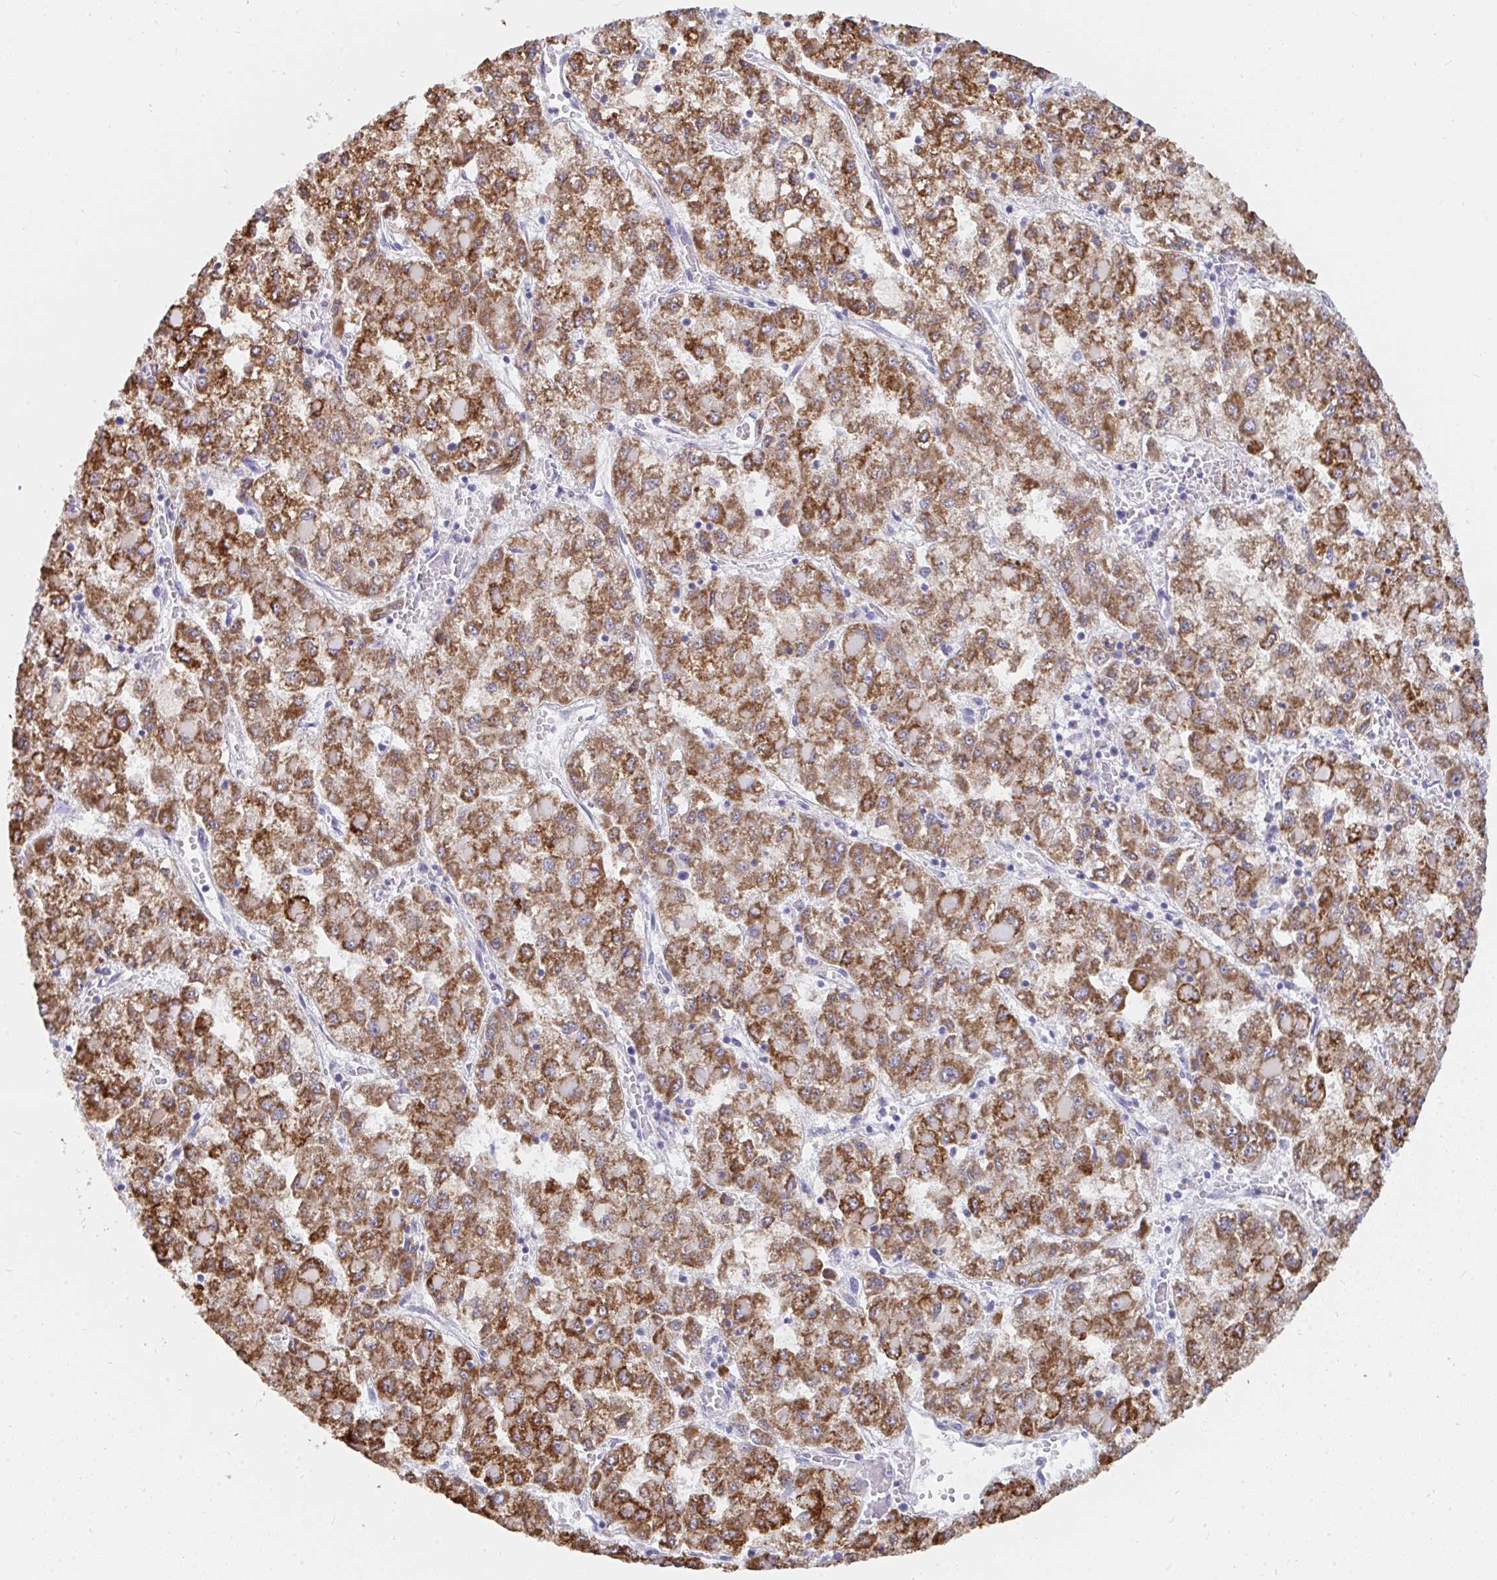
{"staining": {"intensity": "strong", "quantity": ">75%", "location": "cytoplasmic/membranous"}, "tissue": "liver cancer", "cell_type": "Tumor cells", "image_type": "cancer", "snomed": [{"axis": "morphology", "description": "Carcinoma, Hepatocellular, NOS"}, {"axis": "topography", "description": "Liver"}], "caption": "Liver cancer (hepatocellular carcinoma) stained with a protein marker reveals strong staining in tumor cells.", "gene": "AIFM1", "patient": {"sex": "male", "age": 40}}